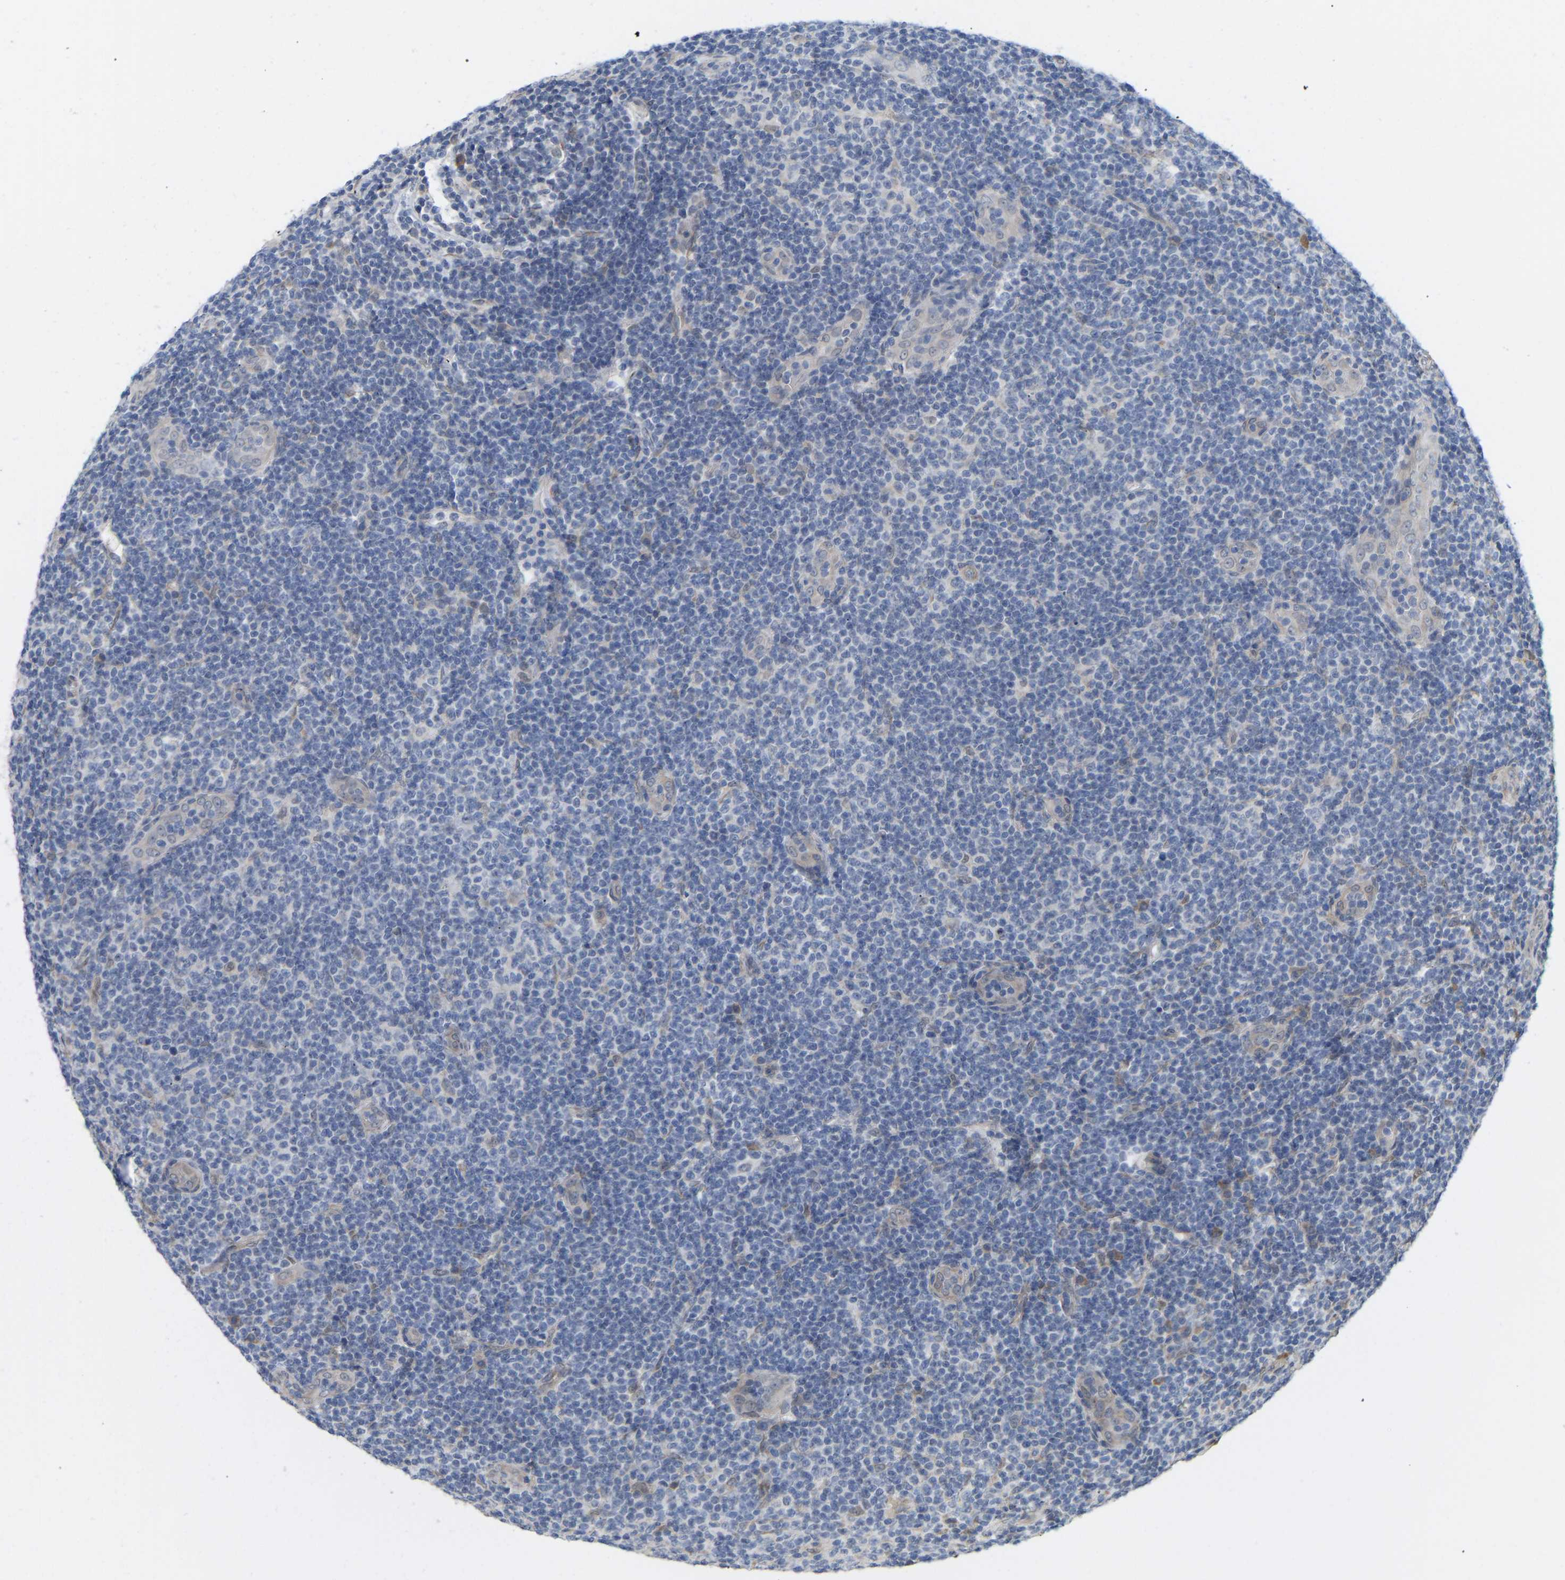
{"staining": {"intensity": "negative", "quantity": "none", "location": "none"}, "tissue": "lymphoma", "cell_type": "Tumor cells", "image_type": "cancer", "snomed": [{"axis": "morphology", "description": "Malignant lymphoma, non-Hodgkin's type, Low grade"}, {"axis": "topography", "description": "Lymph node"}], "caption": "There is no significant positivity in tumor cells of malignant lymphoma, non-Hodgkin's type (low-grade). (DAB (3,3'-diaminobenzidine) immunohistochemistry, high magnification).", "gene": "BEND3", "patient": {"sex": "male", "age": 83}}